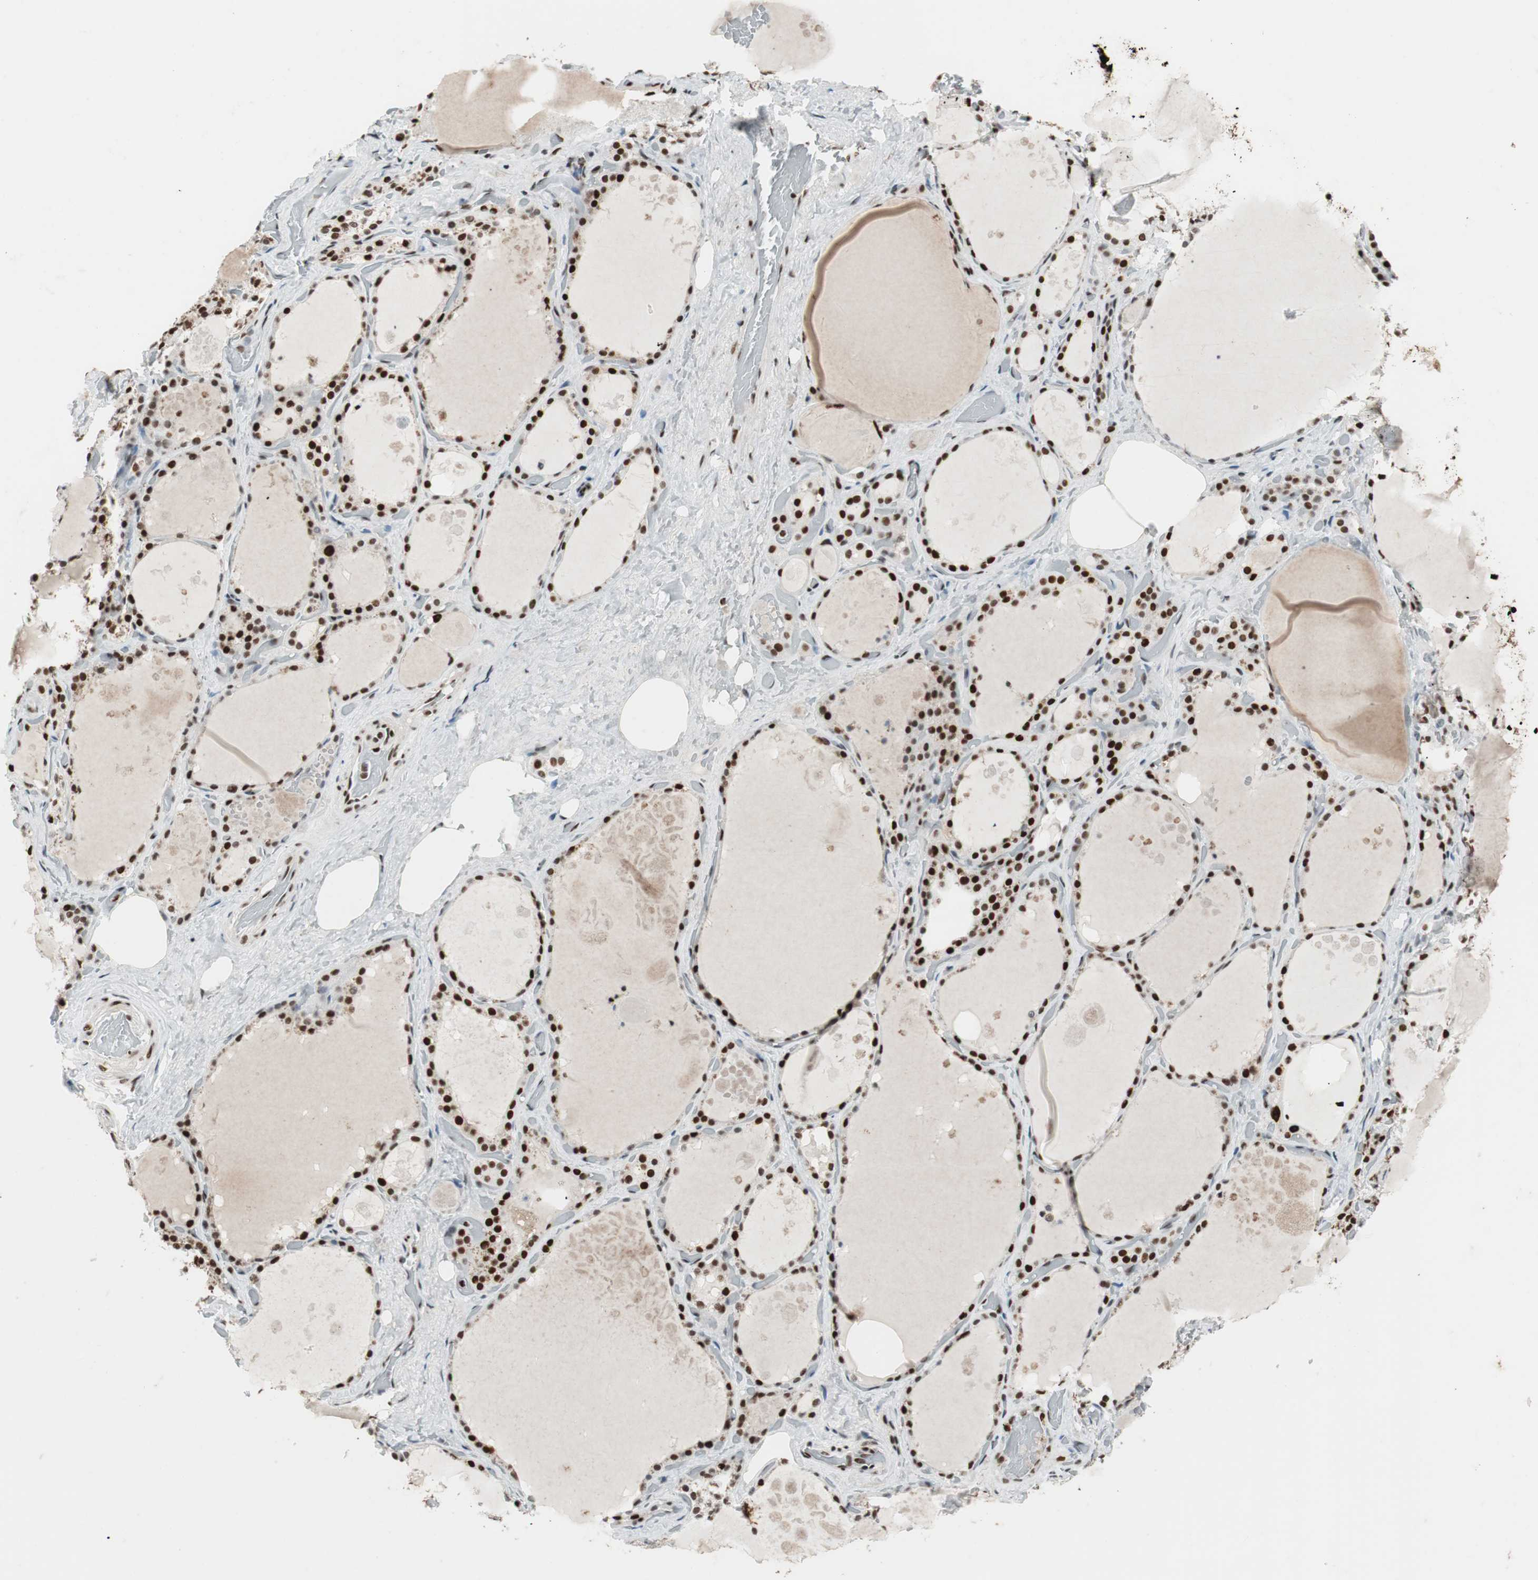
{"staining": {"intensity": "strong", "quantity": ">75%", "location": "nuclear"}, "tissue": "thyroid gland", "cell_type": "Glandular cells", "image_type": "normal", "snomed": [{"axis": "morphology", "description": "Normal tissue, NOS"}, {"axis": "topography", "description": "Thyroid gland"}], "caption": "Glandular cells exhibit high levels of strong nuclear positivity in approximately >75% of cells in normal thyroid gland. (DAB IHC with brightfield microscopy, high magnification).", "gene": "PSME3", "patient": {"sex": "male", "age": 61}}